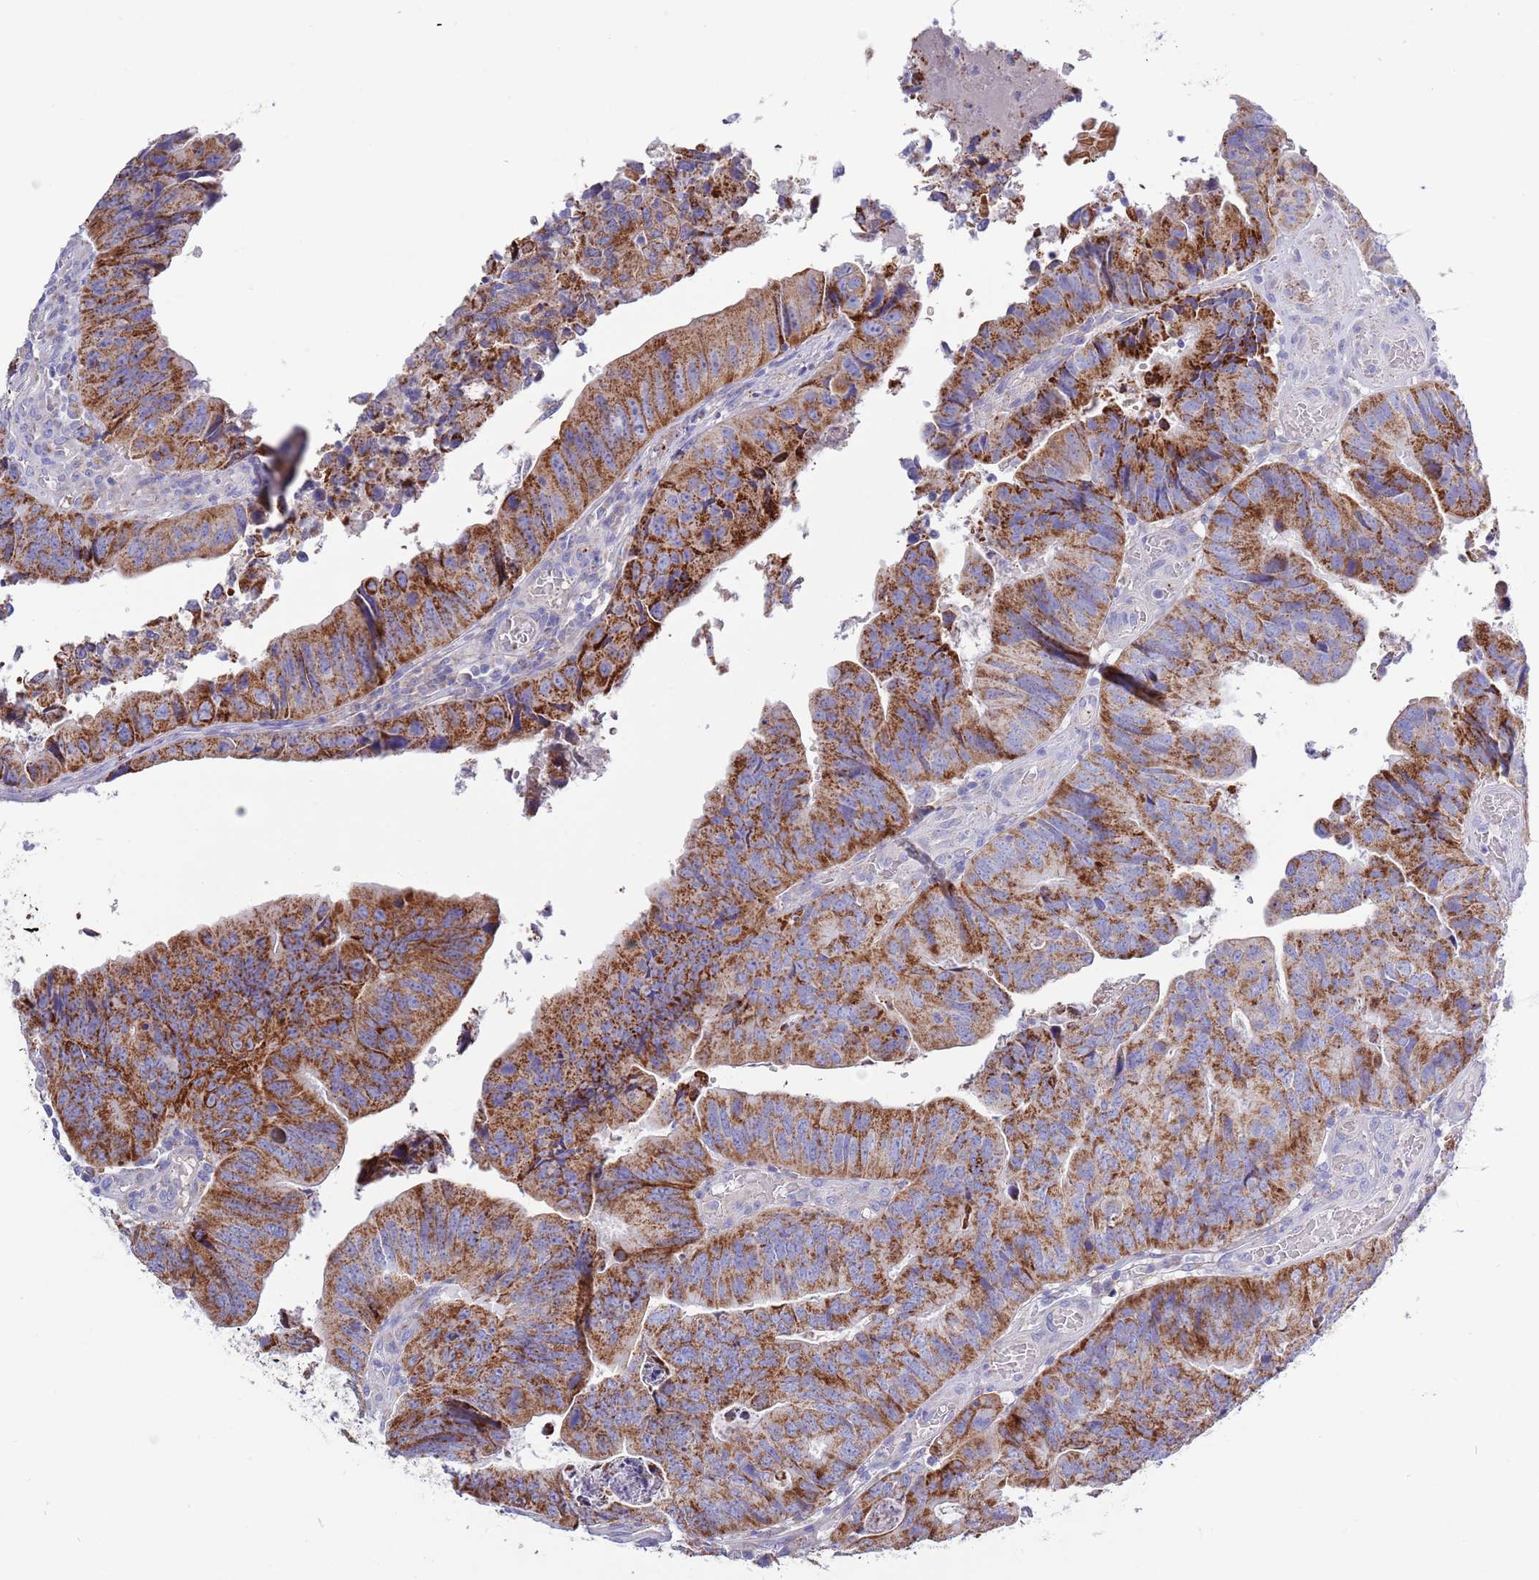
{"staining": {"intensity": "strong", "quantity": ">75%", "location": "cytoplasmic/membranous"}, "tissue": "colorectal cancer", "cell_type": "Tumor cells", "image_type": "cancer", "snomed": [{"axis": "morphology", "description": "Adenocarcinoma, NOS"}, {"axis": "topography", "description": "Colon"}], "caption": "The immunohistochemical stain highlights strong cytoplasmic/membranous staining in tumor cells of adenocarcinoma (colorectal) tissue. (brown staining indicates protein expression, while blue staining denotes nuclei).", "gene": "EMC8", "patient": {"sex": "female", "age": 67}}